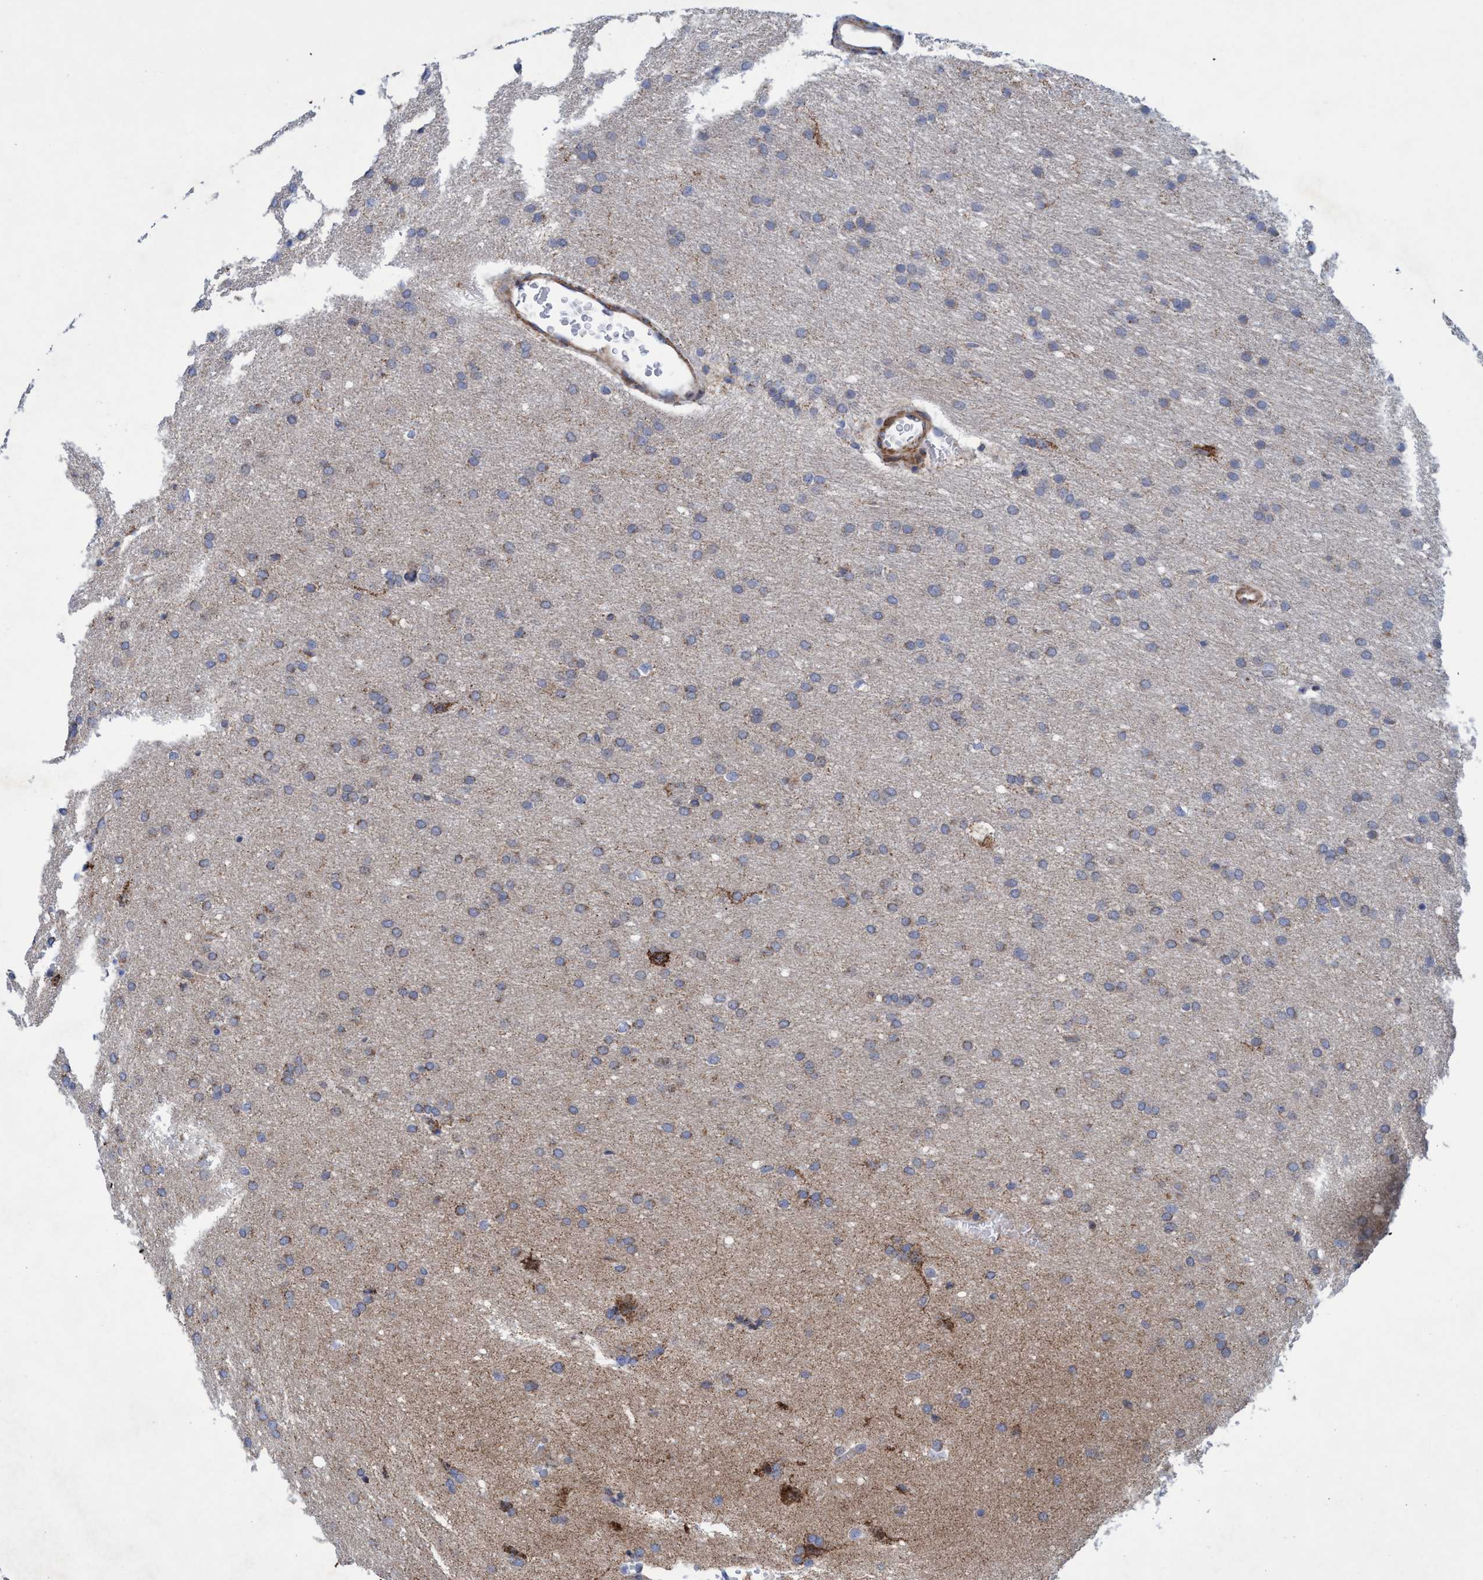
{"staining": {"intensity": "weak", "quantity": "25%-75%", "location": "cytoplasmic/membranous"}, "tissue": "glioma", "cell_type": "Tumor cells", "image_type": "cancer", "snomed": [{"axis": "morphology", "description": "Glioma, malignant, Low grade"}, {"axis": "topography", "description": "Brain"}], "caption": "A photomicrograph of human low-grade glioma (malignant) stained for a protein shows weak cytoplasmic/membranous brown staining in tumor cells. The protein is stained brown, and the nuclei are stained in blue (DAB IHC with brightfield microscopy, high magnification).", "gene": "POLR1F", "patient": {"sex": "female", "age": 37}}